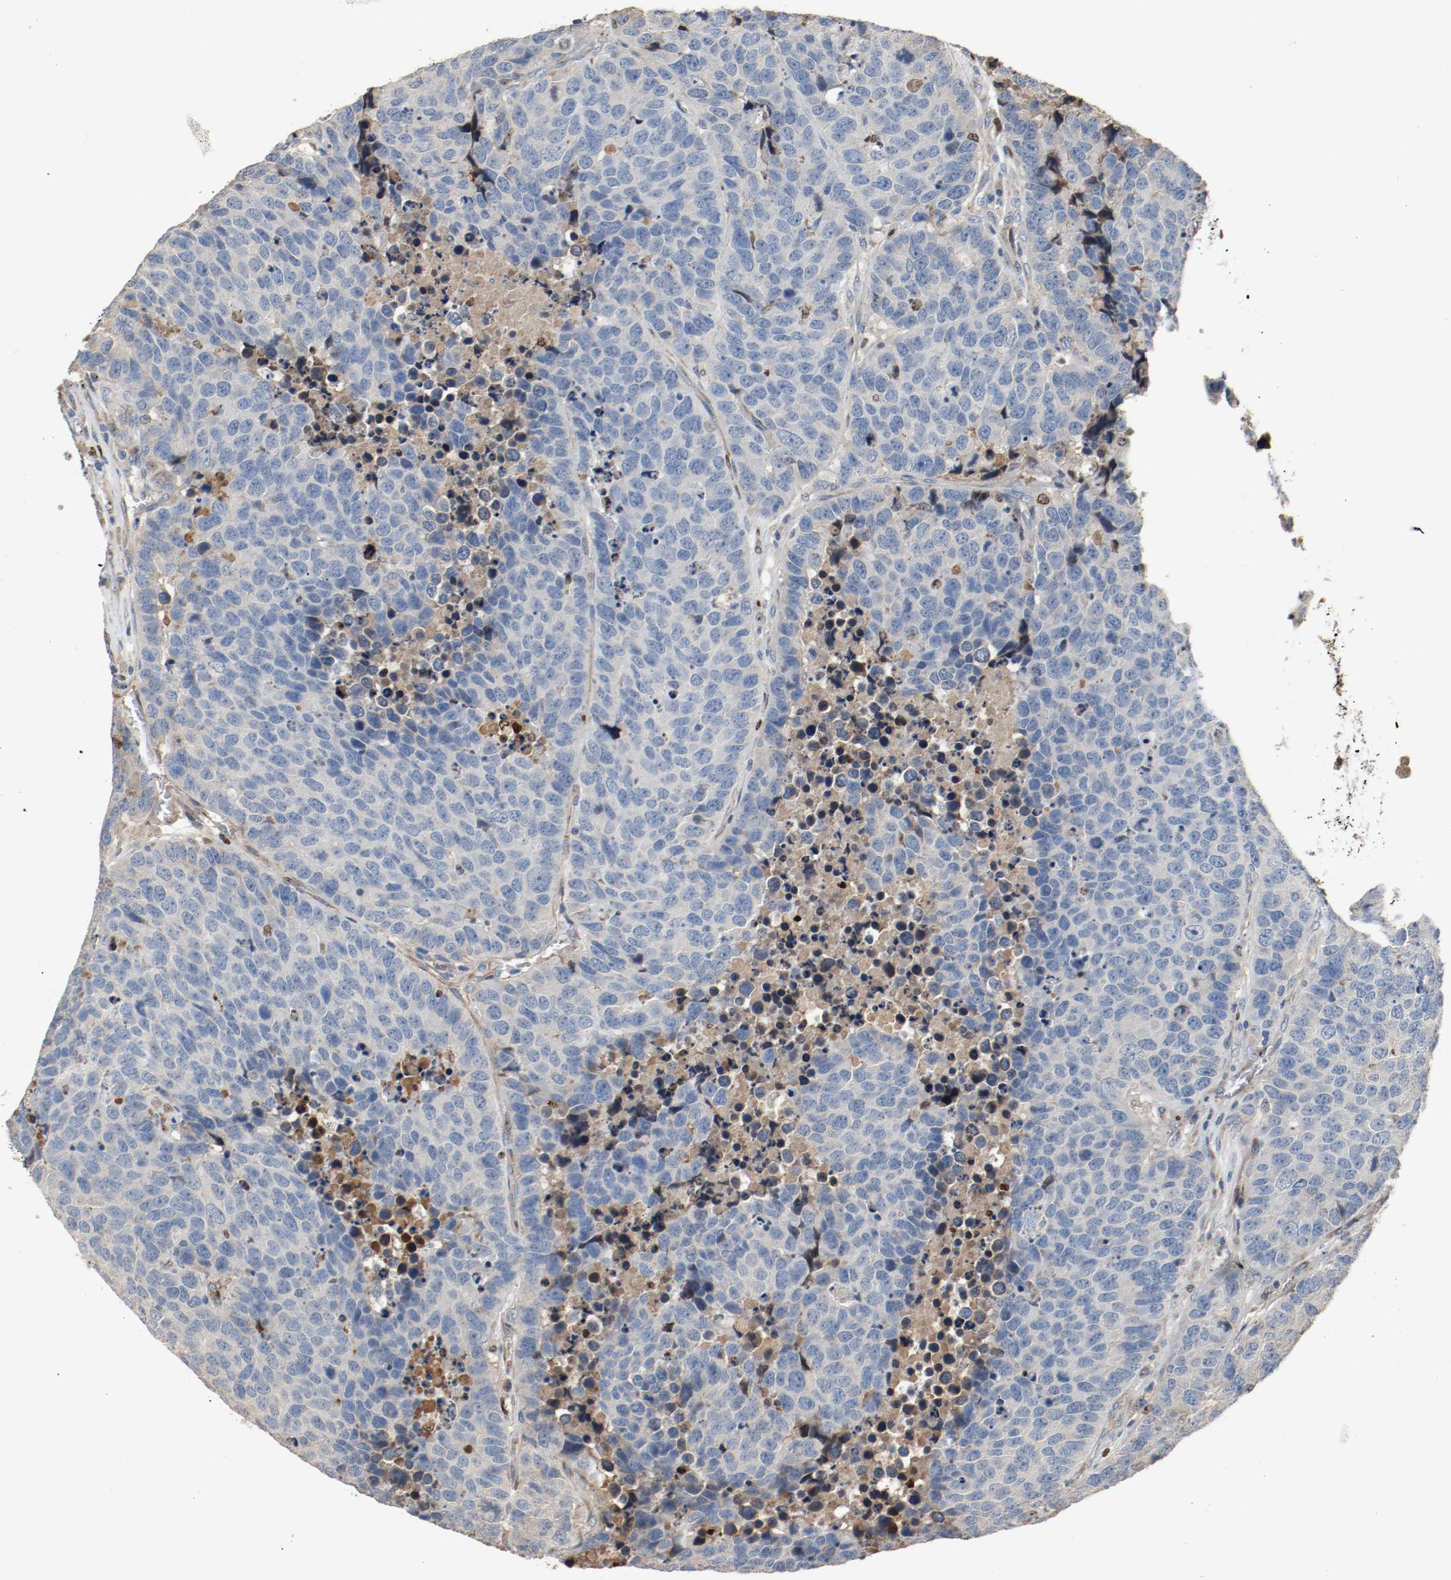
{"staining": {"intensity": "negative", "quantity": "none", "location": "none"}, "tissue": "carcinoid", "cell_type": "Tumor cells", "image_type": "cancer", "snomed": [{"axis": "morphology", "description": "Carcinoid, malignant, NOS"}, {"axis": "topography", "description": "Lung"}], "caption": "High magnification brightfield microscopy of carcinoid stained with DAB (3,3'-diaminobenzidine) (brown) and counterstained with hematoxylin (blue): tumor cells show no significant staining.", "gene": "BLK", "patient": {"sex": "male", "age": 60}}